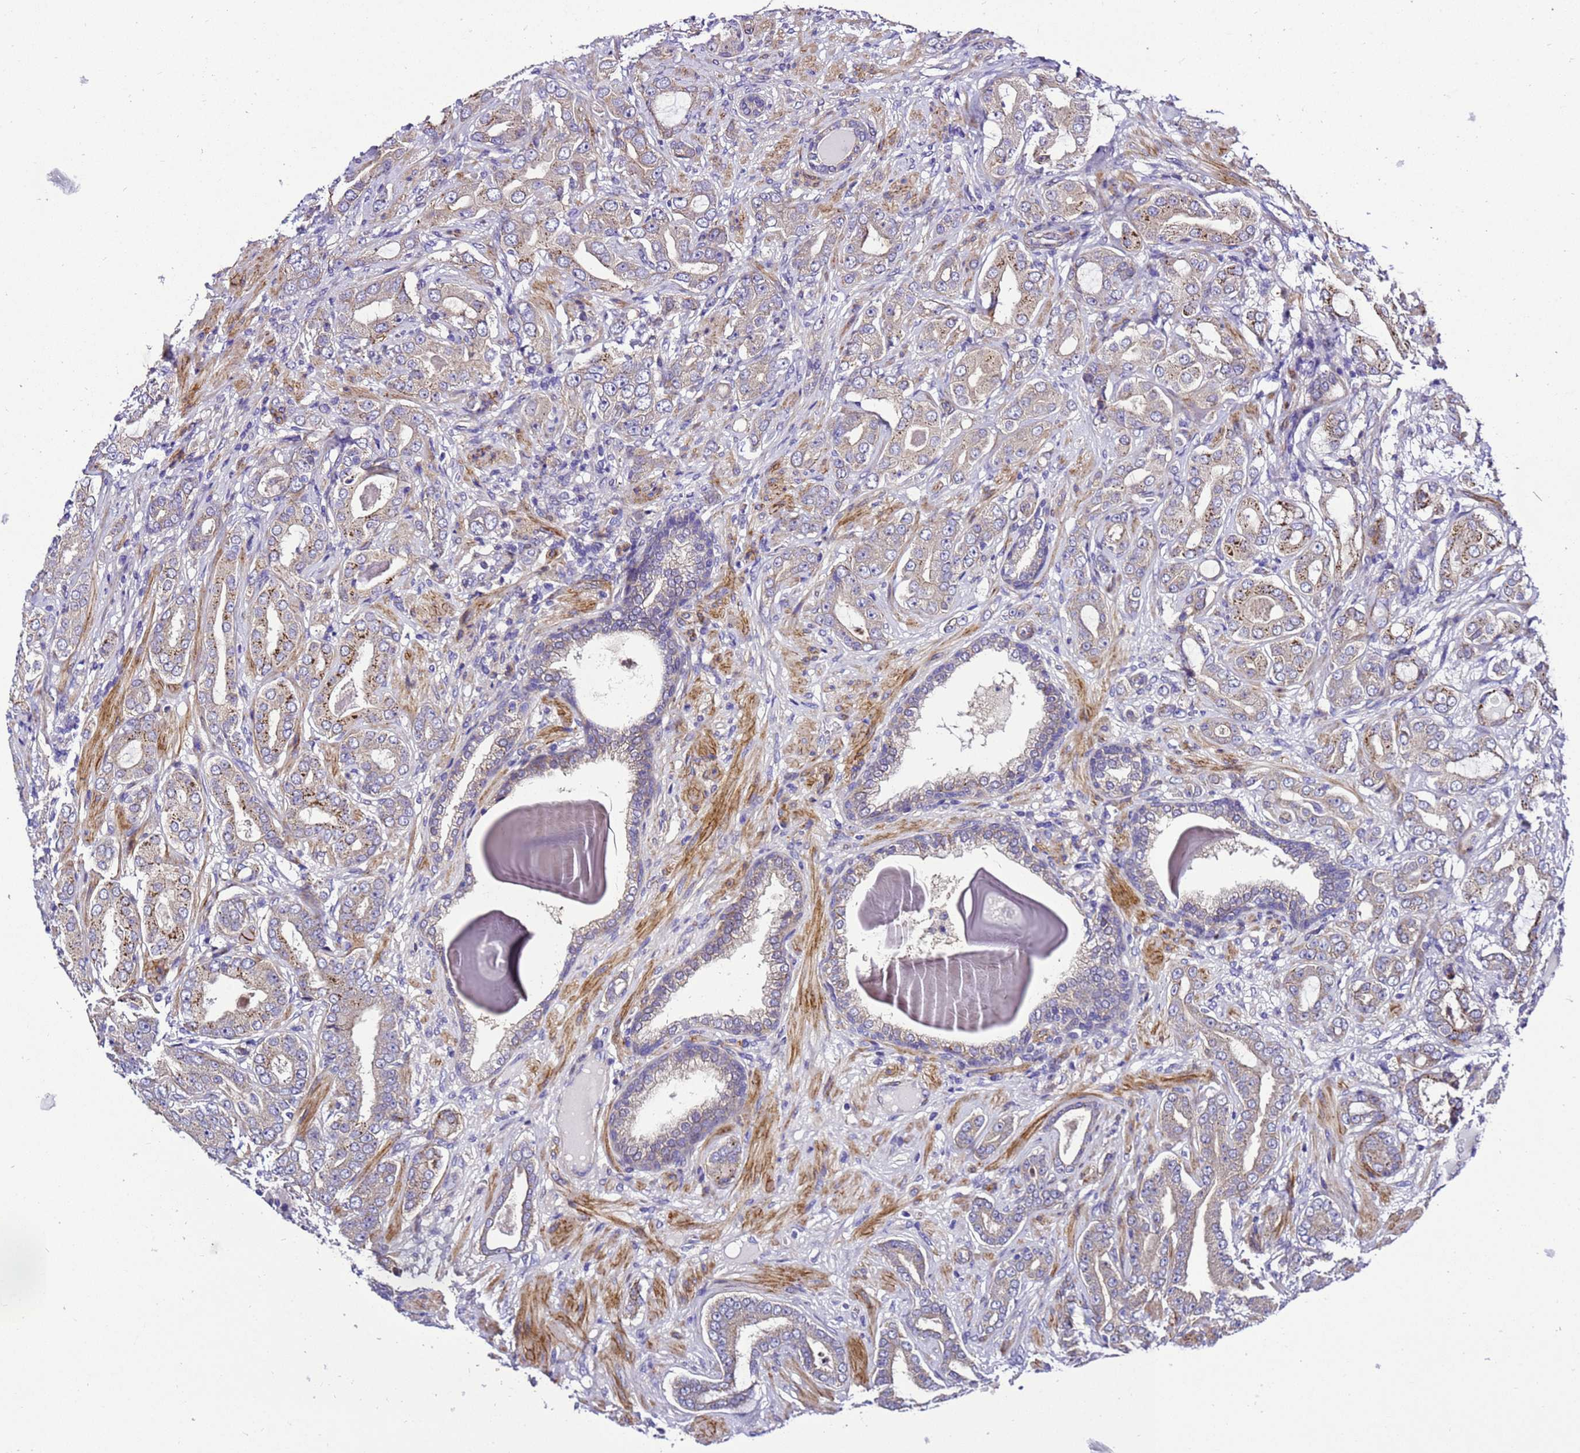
{"staining": {"intensity": "weak", "quantity": "25%-75%", "location": "cytoplasmic/membranous"}, "tissue": "prostate cancer", "cell_type": "Tumor cells", "image_type": "cancer", "snomed": [{"axis": "morphology", "description": "Adenocarcinoma, Low grade"}, {"axis": "topography", "description": "Prostate"}], "caption": "A high-resolution micrograph shows immunohistochemistry (IHC) staining of prostate cancer (adenocarcinoma (low-grade)), which demonstrates weak cytoplasmic/membranous positivity in about 25%-75% of tumor cells. (Stains: DAB (3,3'-diaminobenzidine) in brown, nuclei in blue, Microscopy: brightfield microscopy at high magnification).", "gene": "ZNF417", "patient": {"sex": "male", "age": 57}}